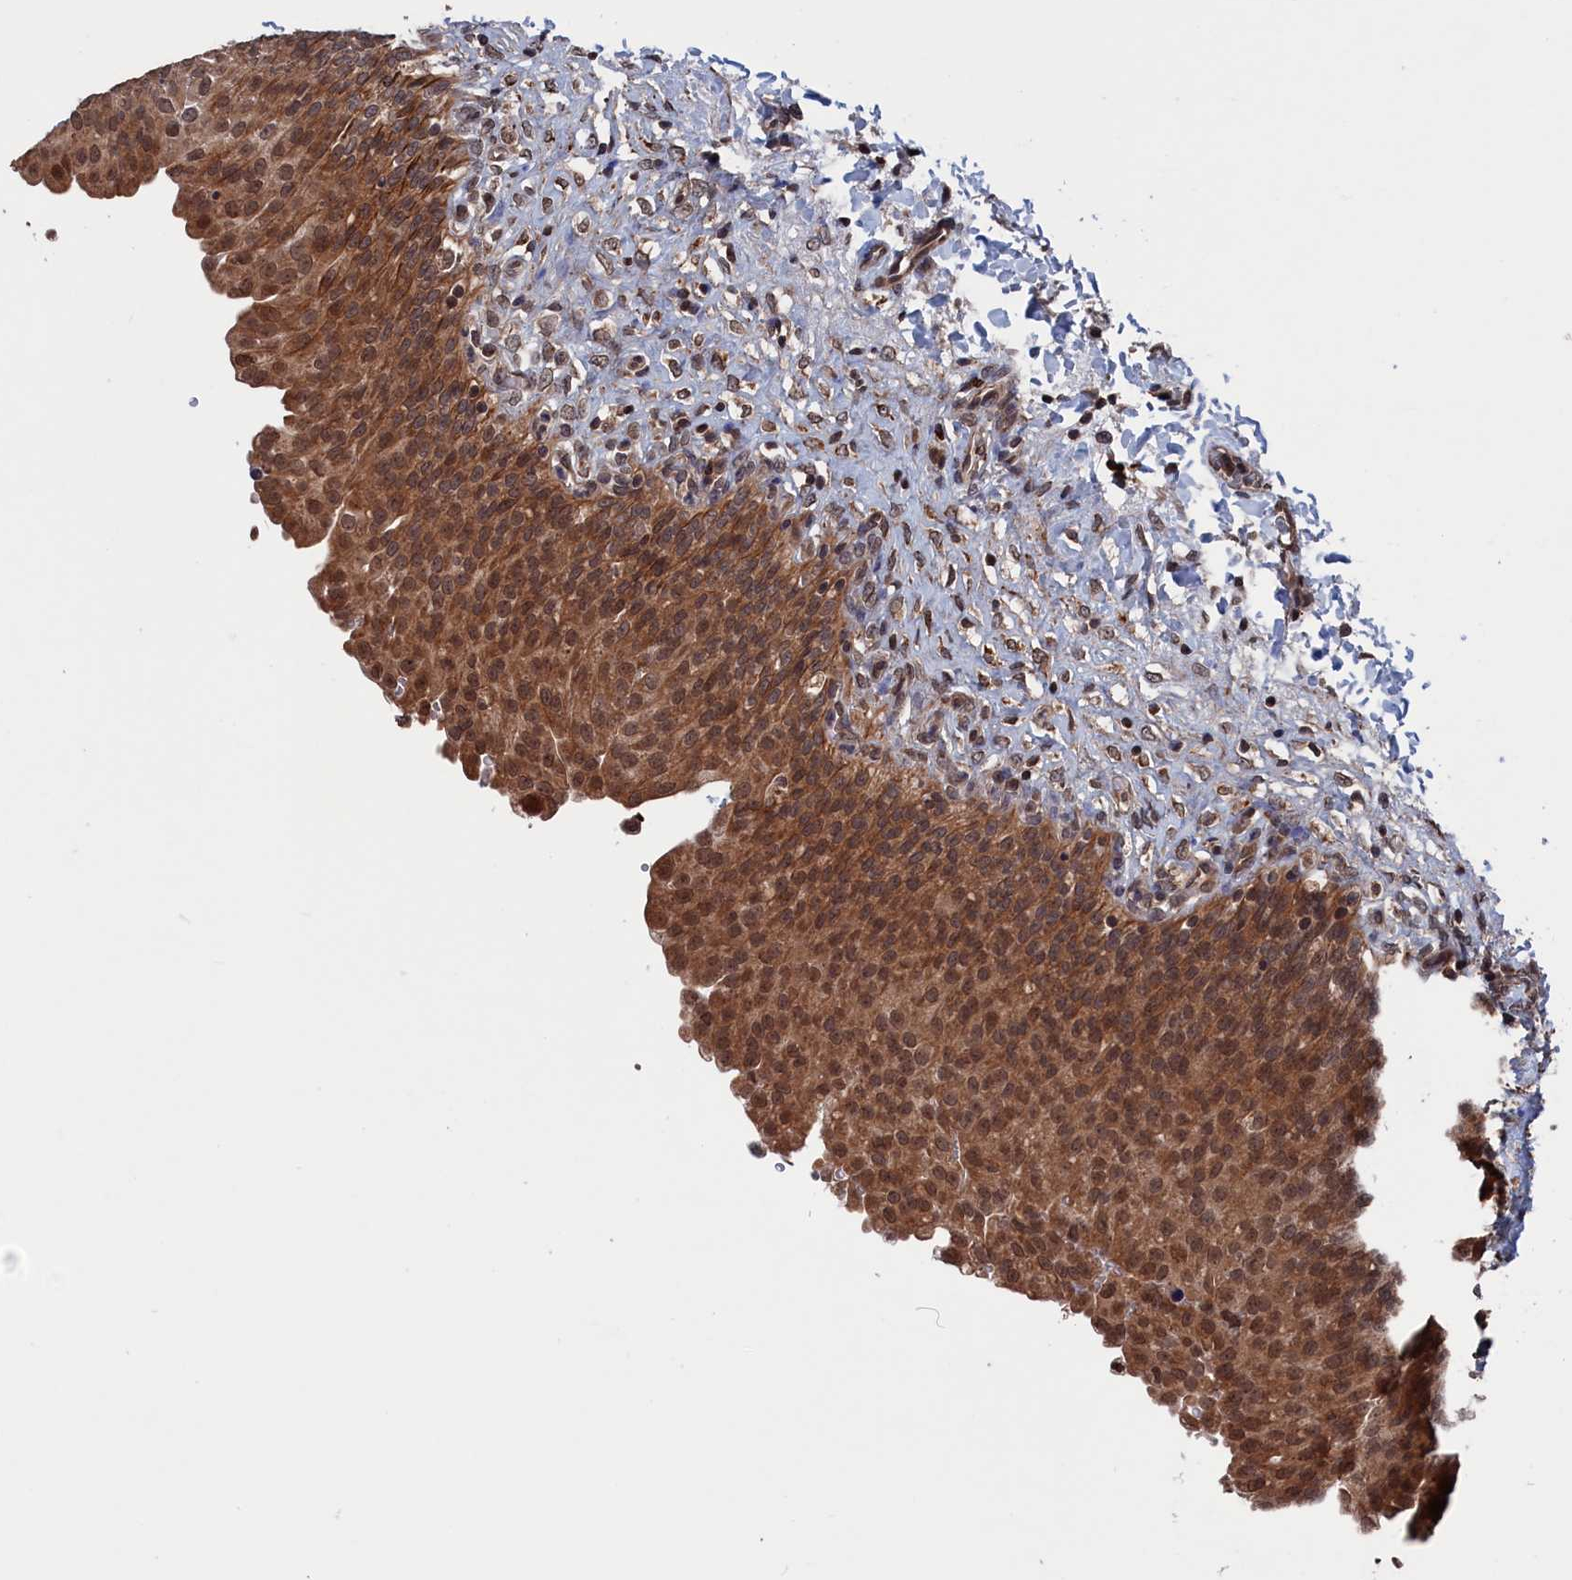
{"staining": {"intensity": "moderate", "quantity": ">75%", "location": "cytoplasmic/membranous,nuclear"}, "tissue": "urinary bladder", "cell_type": "Urothelial cells", "image_type": "normal", "snomed": [{"axis": "morphology", "description": "Urothelial carcinoma, High grade"}, {"axis": "topography", "description": "Urinary bladder"}], "caption": "Protein expression analysis of normal urinary bladder displays moderate cytoplasmic/membranous,nuclear staining in approximately >75% of urothelial cells.", "gene": "PDE12", "patient": {"sex": "male", "age": 46}}